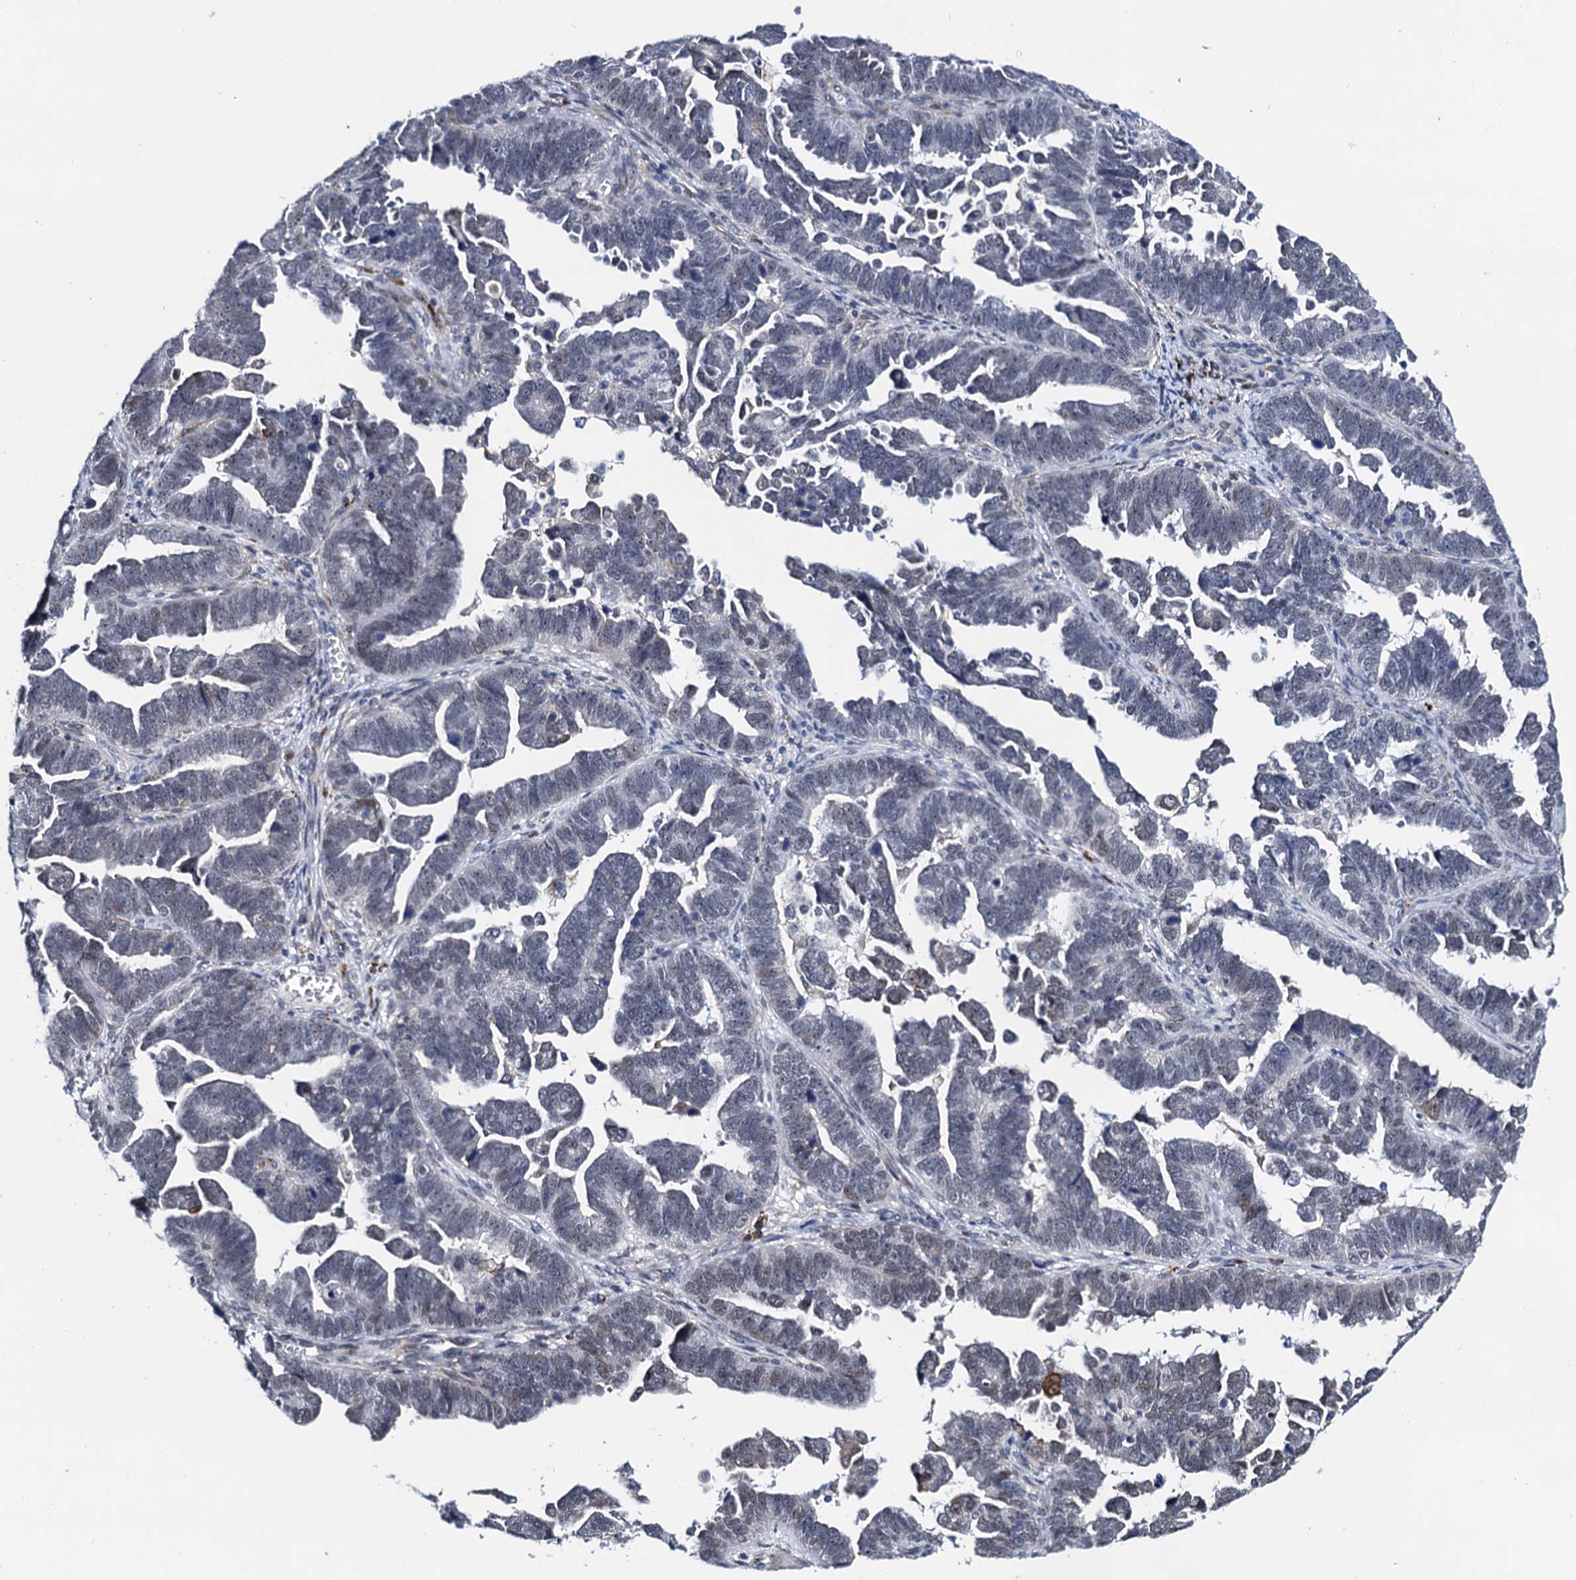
{"staining": {"intensity": "negative", "quantity": "none", "location": "none"}, "tissue": "endometrial cancer", "cell_type": "Tumor cells", "image_type": "cancer", "snomed": [{"axis": "morphology", "description": "Adenocarcinoma, NOS"}, {"axis": "topography", "description": "Endometrium"}], "caption": "Immunohistochemical staining of human adenocarcinoma (endometrial) reveals no significant expression in tumor cells.", "gene": "SLC7A10", "patient": {"sex": "female", "age": 75}}